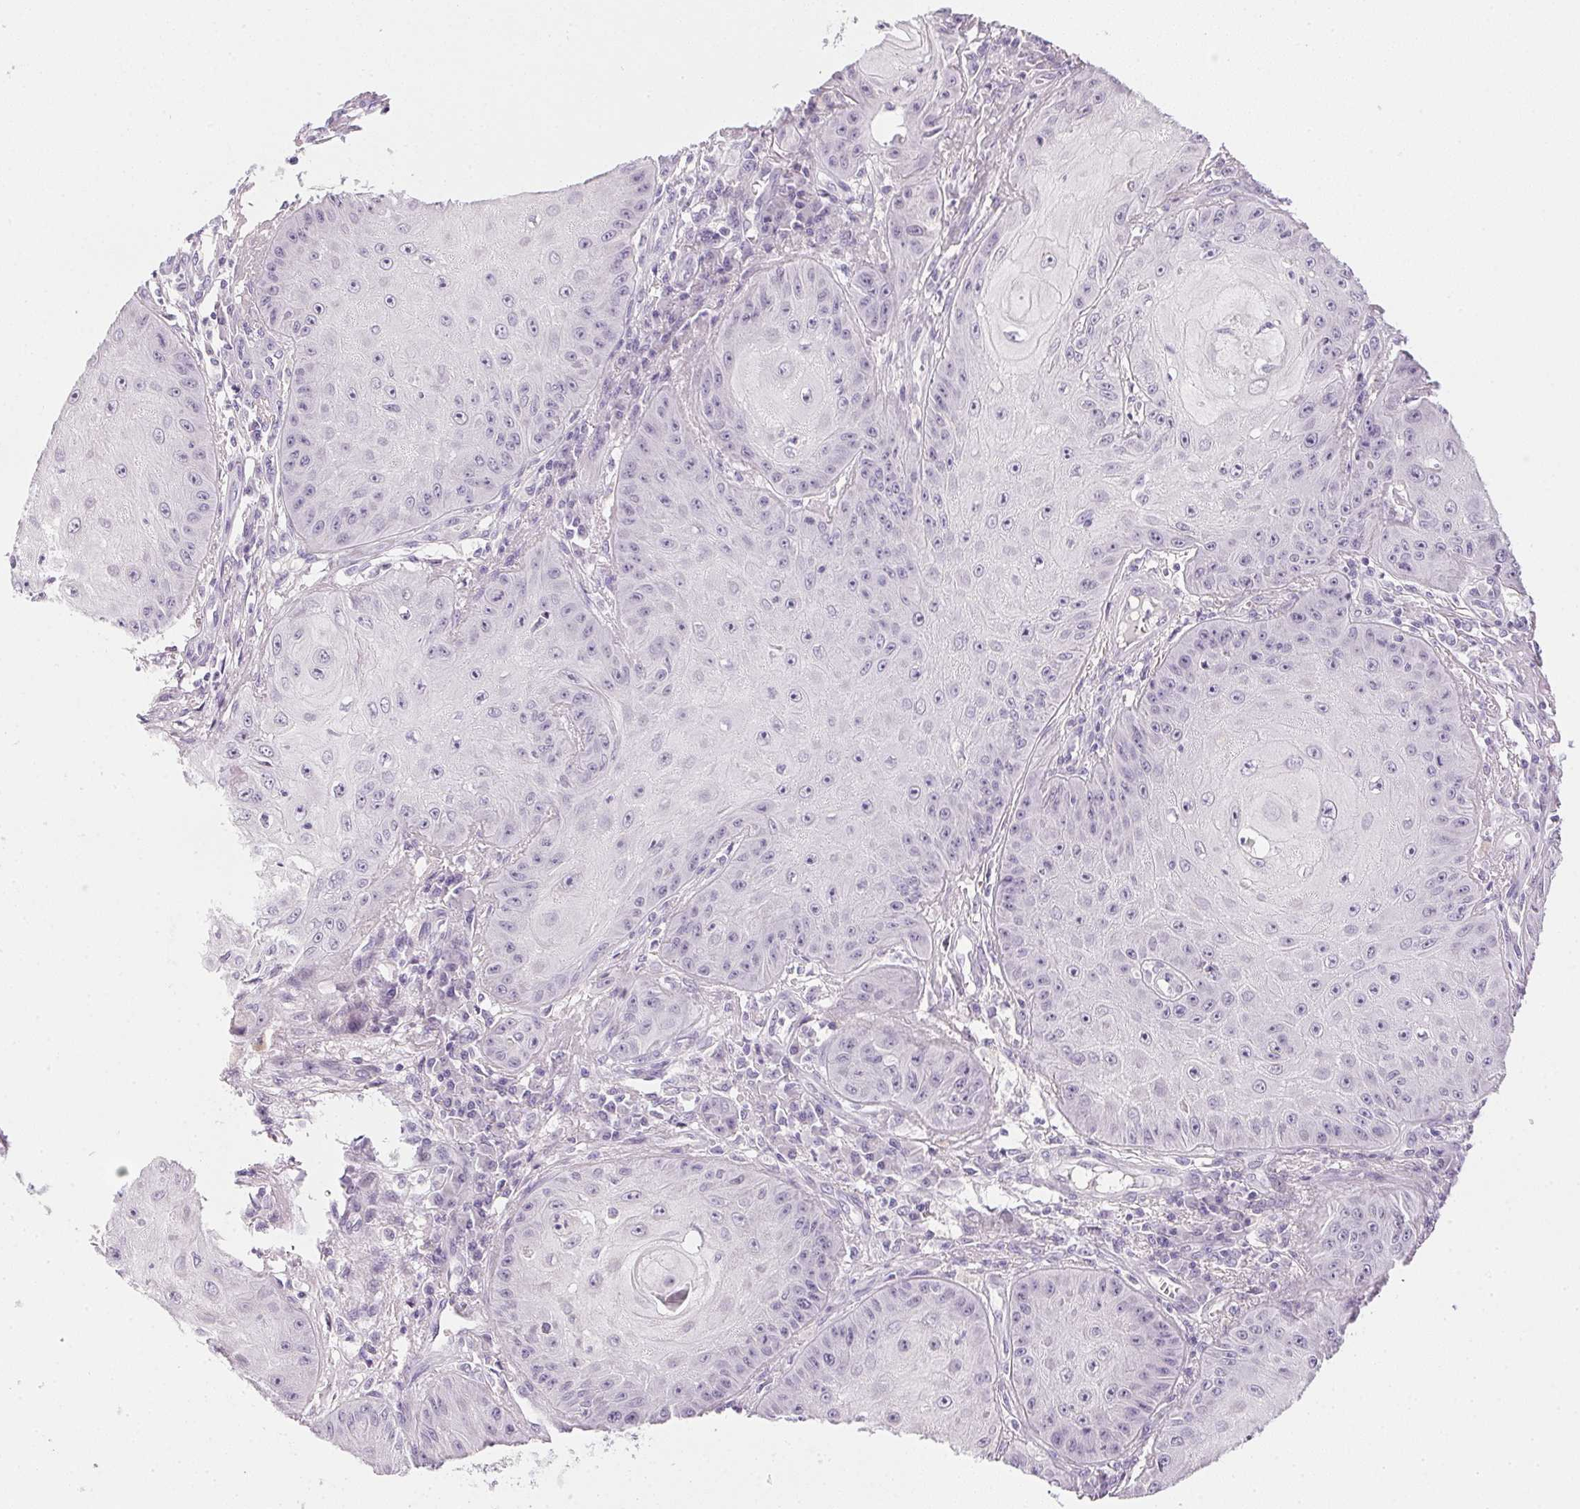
{"staining": {"intensity": "negative", "quantity": "none", "location": "none"}, "tissue": "skin cancer", "cell_type": "Tumor cells", "image_type": "cancer", "snomed": [{"axis": "morphology", "description": "Squamous cell carcinoma, NOS"}, {"axis": "topography", "description": "Skin"}], "caption": "Tumor cells show no significant staining in skin squamous cell carcinoma.", "gene": "GSDMC", "patient": {"sex": "male", "age": 70}}